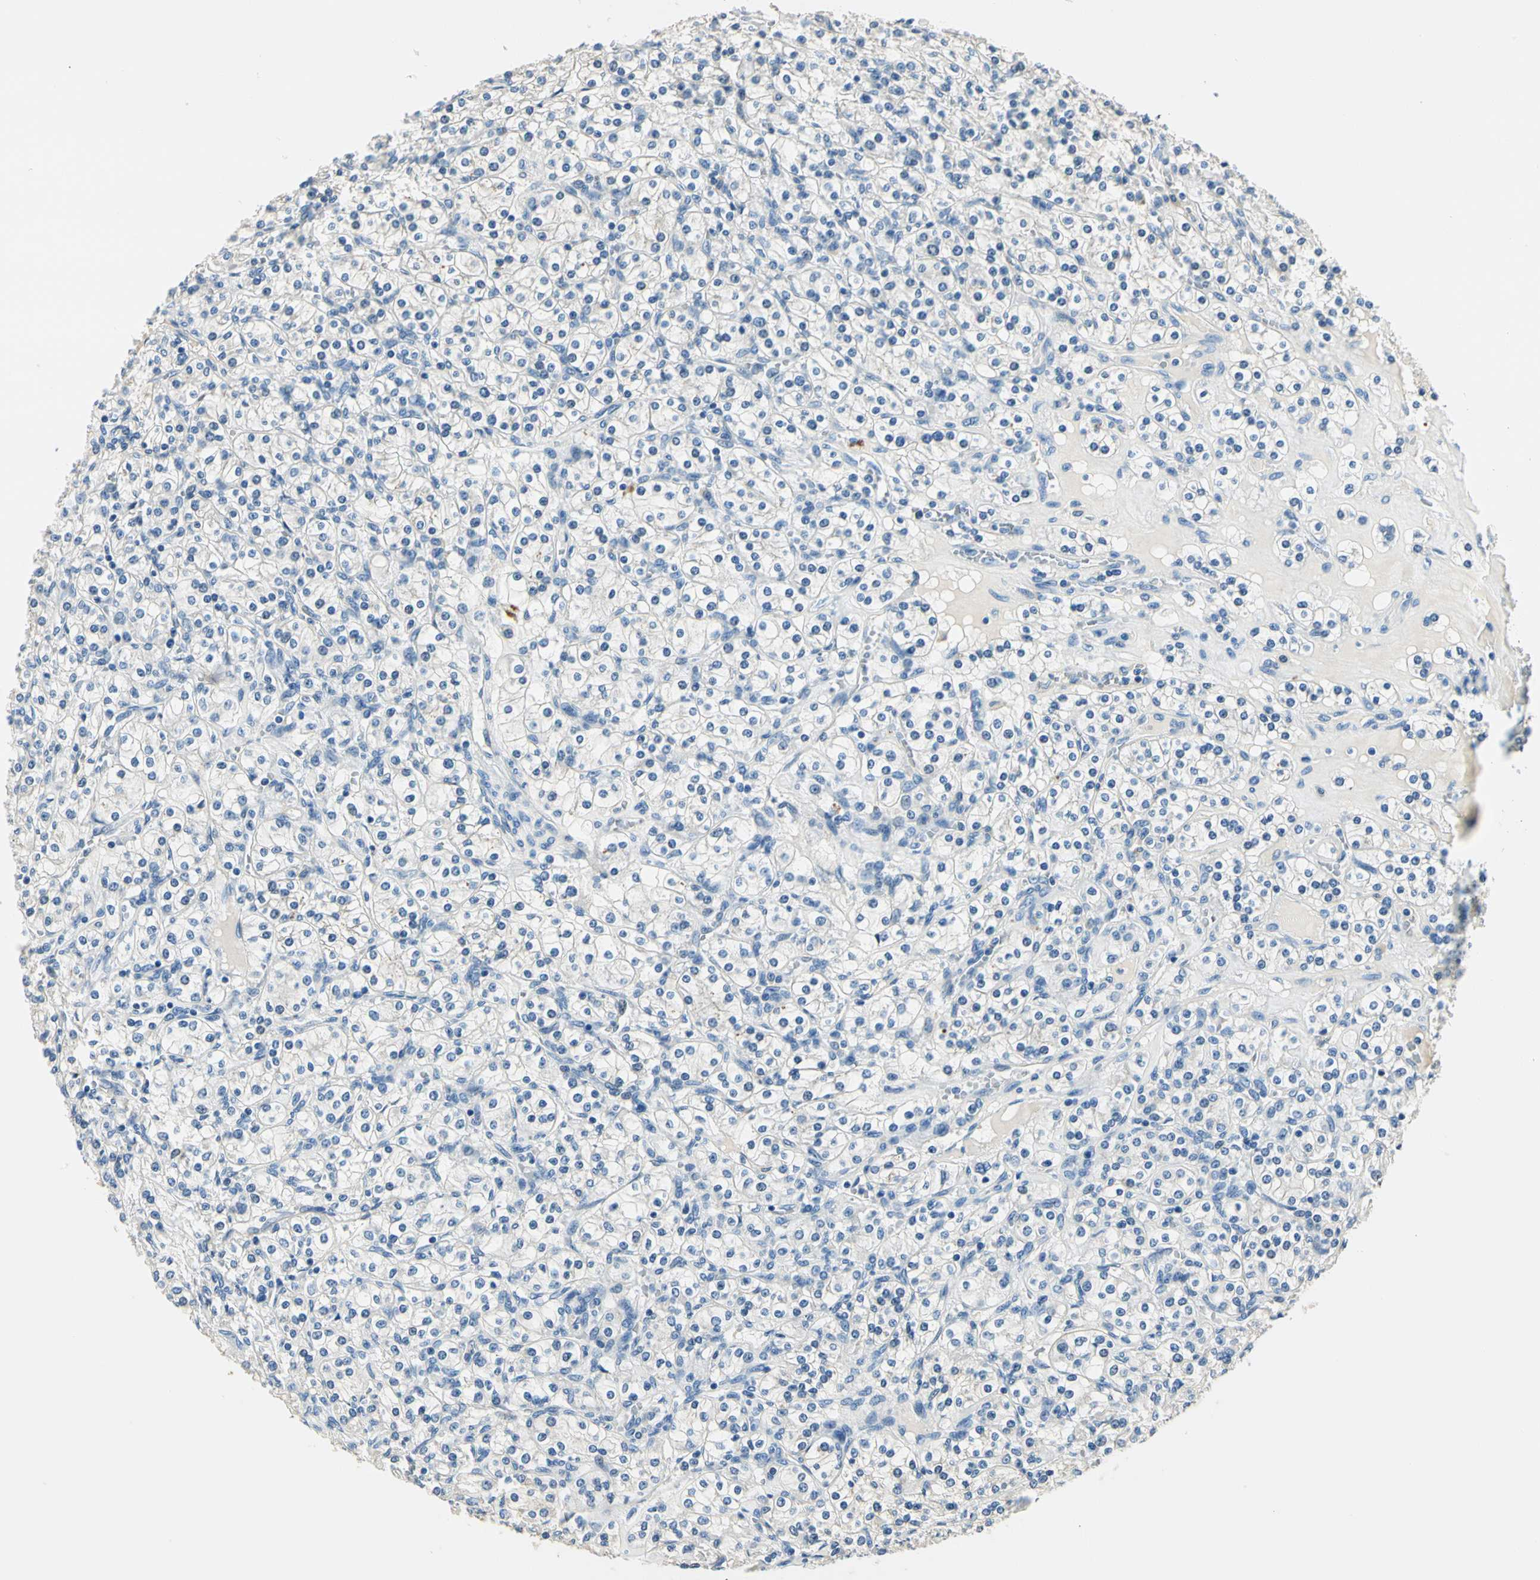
{"staining": {"intensity": "negative", "quantity": "none", "location": "none"}, "tissue": "renal cancer", "cell_type": "Tumor cells", "image_type": "cancer", "snomed": [{"axis": "morphology", "description": "Adenocarcinoma, NOS"}, {"axis": "topography", "description": "Kidney"}], "caption": "Micrograph shows no significant protein positivity in tumor cells of renal cancer.", "gene": "TGFBR3", "patient": {"sex": "male", "age": 77}}